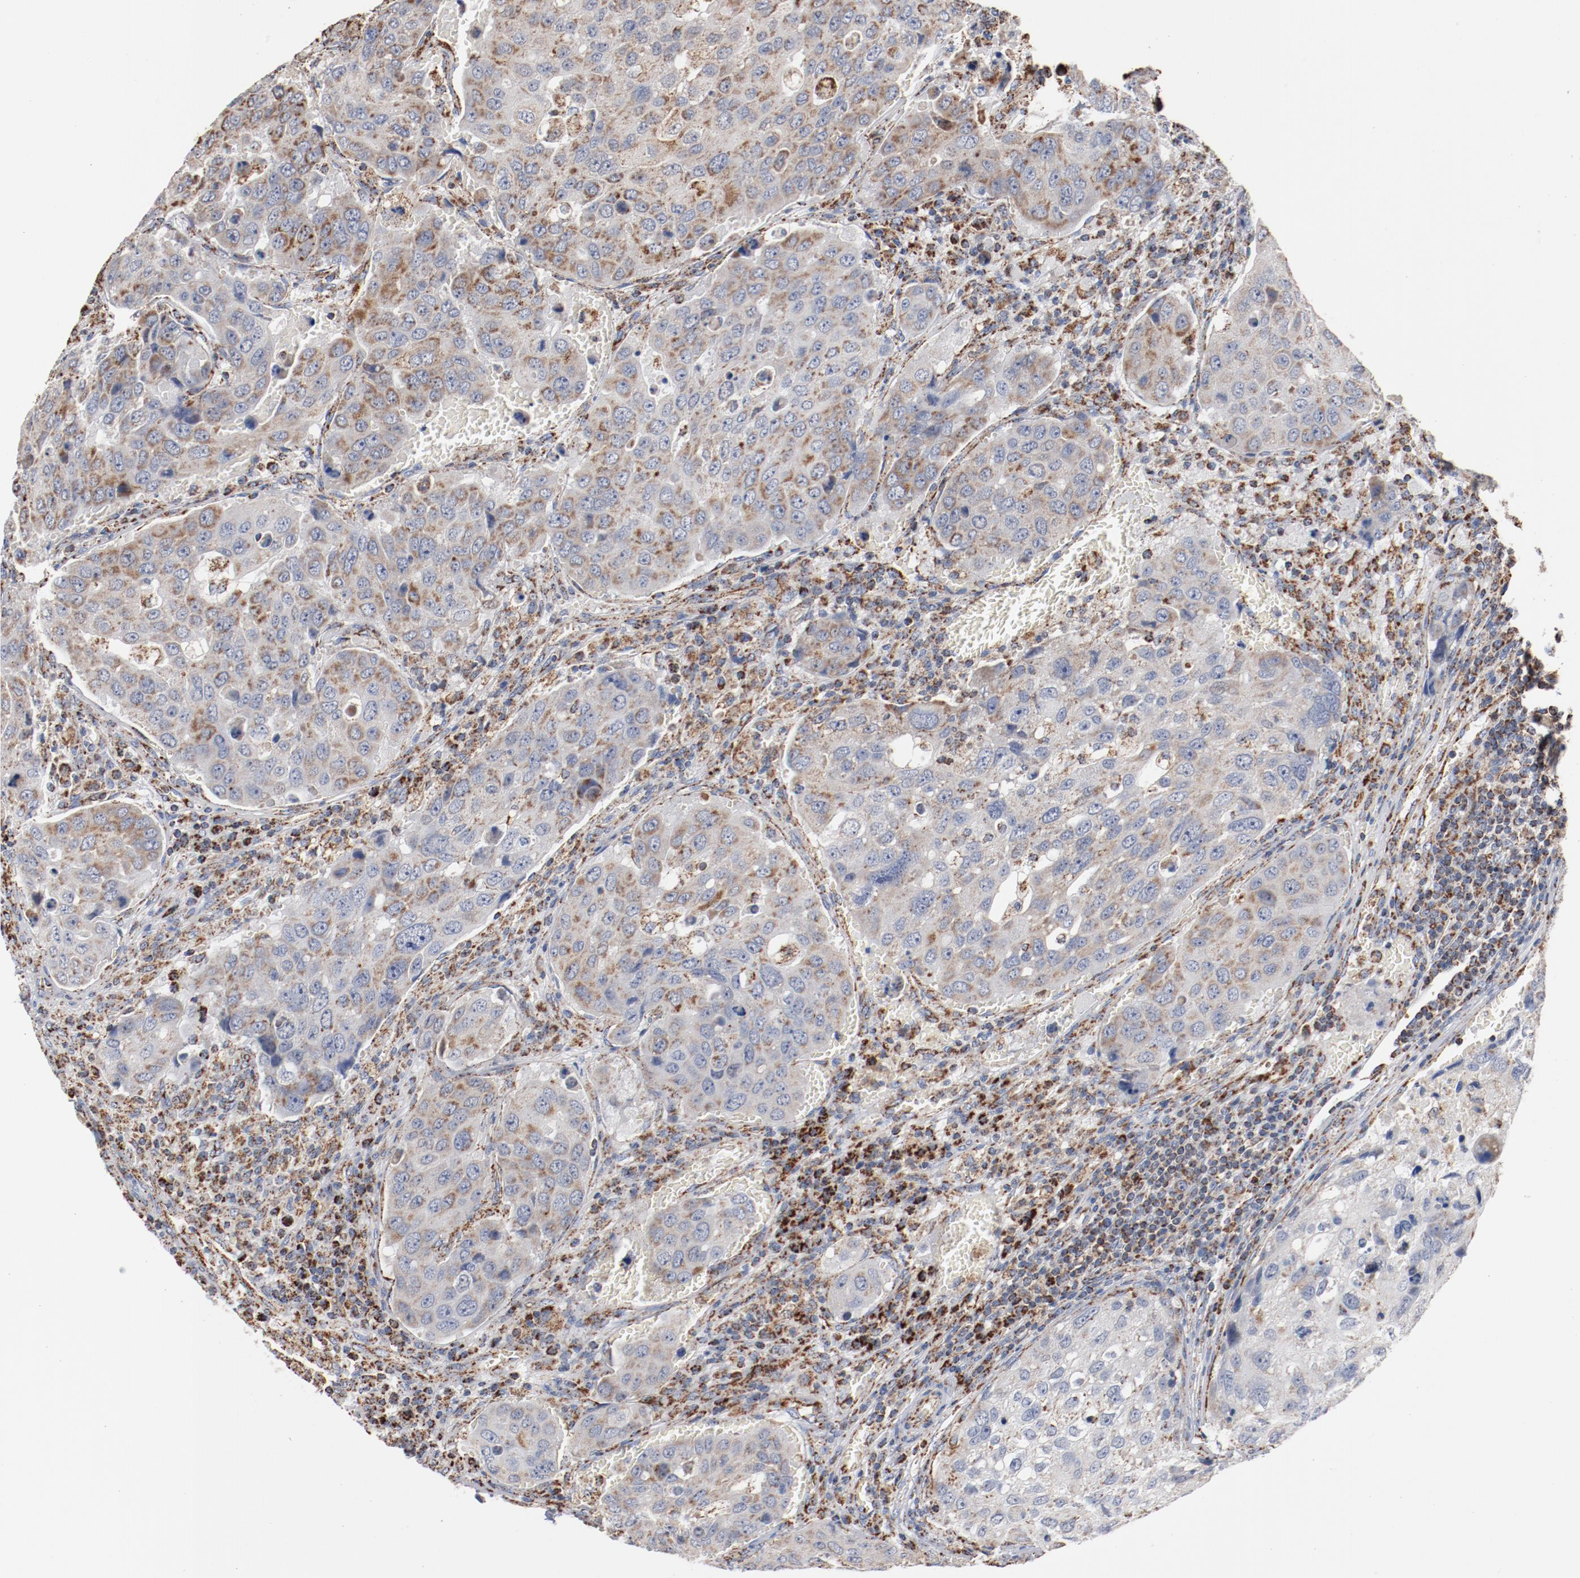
{"staining": {"intensity": "moderate", "quantity": "25%-75%", "location": "cytoplasmic/membranous"}, "tissue": "urothelial cancer", "cell_type": "Tumor cells", "image_type": "cancer", "snomed": [{"axis": "morphology", "description": "Urothelial carcinoma, High grade"}, {"axis": "topography", "description": "Lymph node"}, {"axis": "topography", "description": "Urinary bladder"}], "caption": "High-grade urothelial carcinoma stained with a brown dye shows moderate cytoplasmic/membranous positive positivity in about 25%-75% of tumor cells.", "gene": "NDUFS4", "patient": {"sex": "male", "age": 51}}